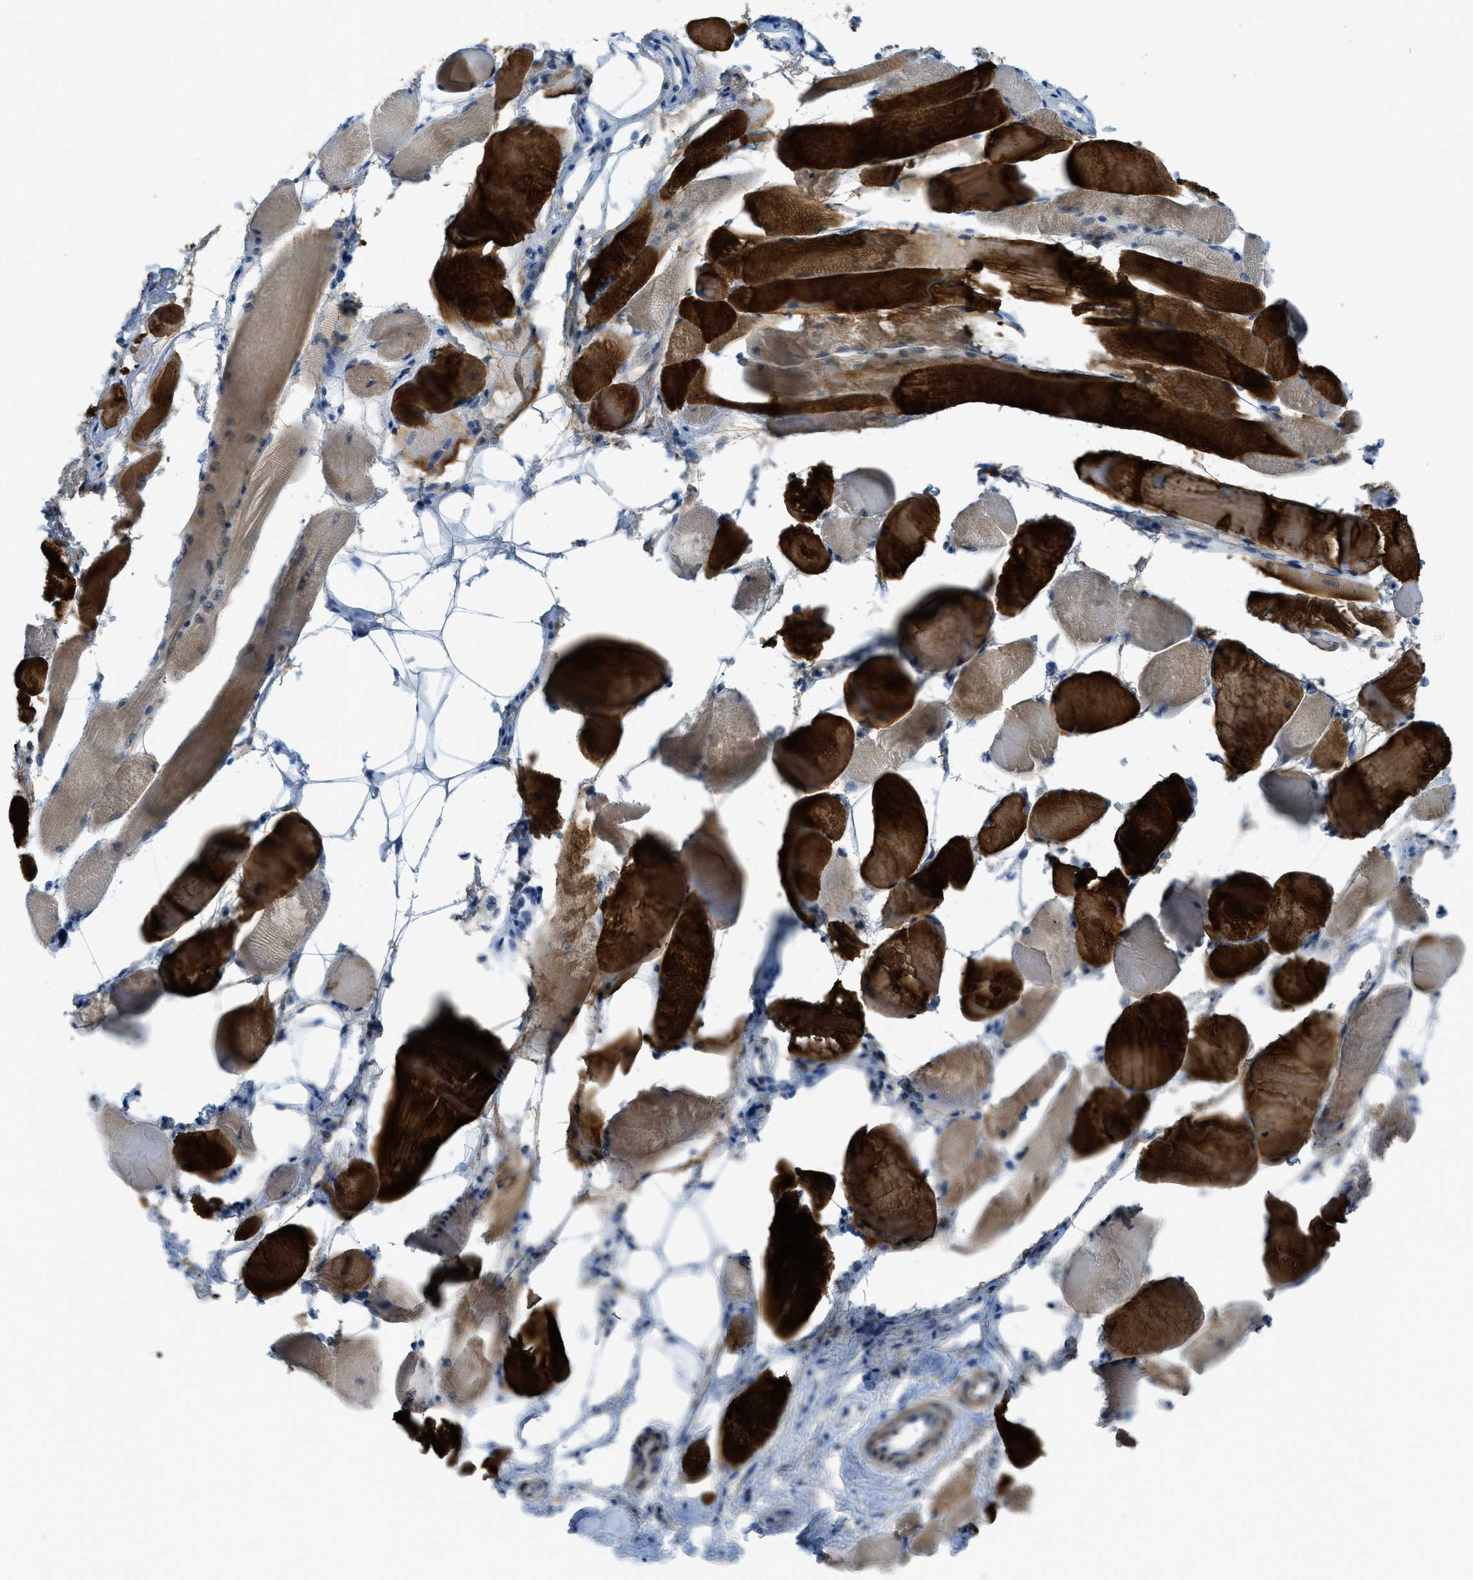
{"staining": {"intensity": "strong", "quantity": ">75%", "location": "cytoplasmic/membranous"}, "tissue": "skeletal muscle", "cell_type": "Myocytes", "image_type": "normal", "snomed": [{"axis": "morphology", "description": "Normal tissue, NOS"}, {"axis": "topography", "description": "Skeletal muscle"}, {"axis": "topography", "description": "Peripheral nerve tissue"}], "caption": "Strong cytoplasmic/membranous positivity for a protein is present in about >75% of myocytes of unremarkable skeletal muscle using IHC.", "gene": "KLHL8", "patient": {"sex": "female", "age": 84}}